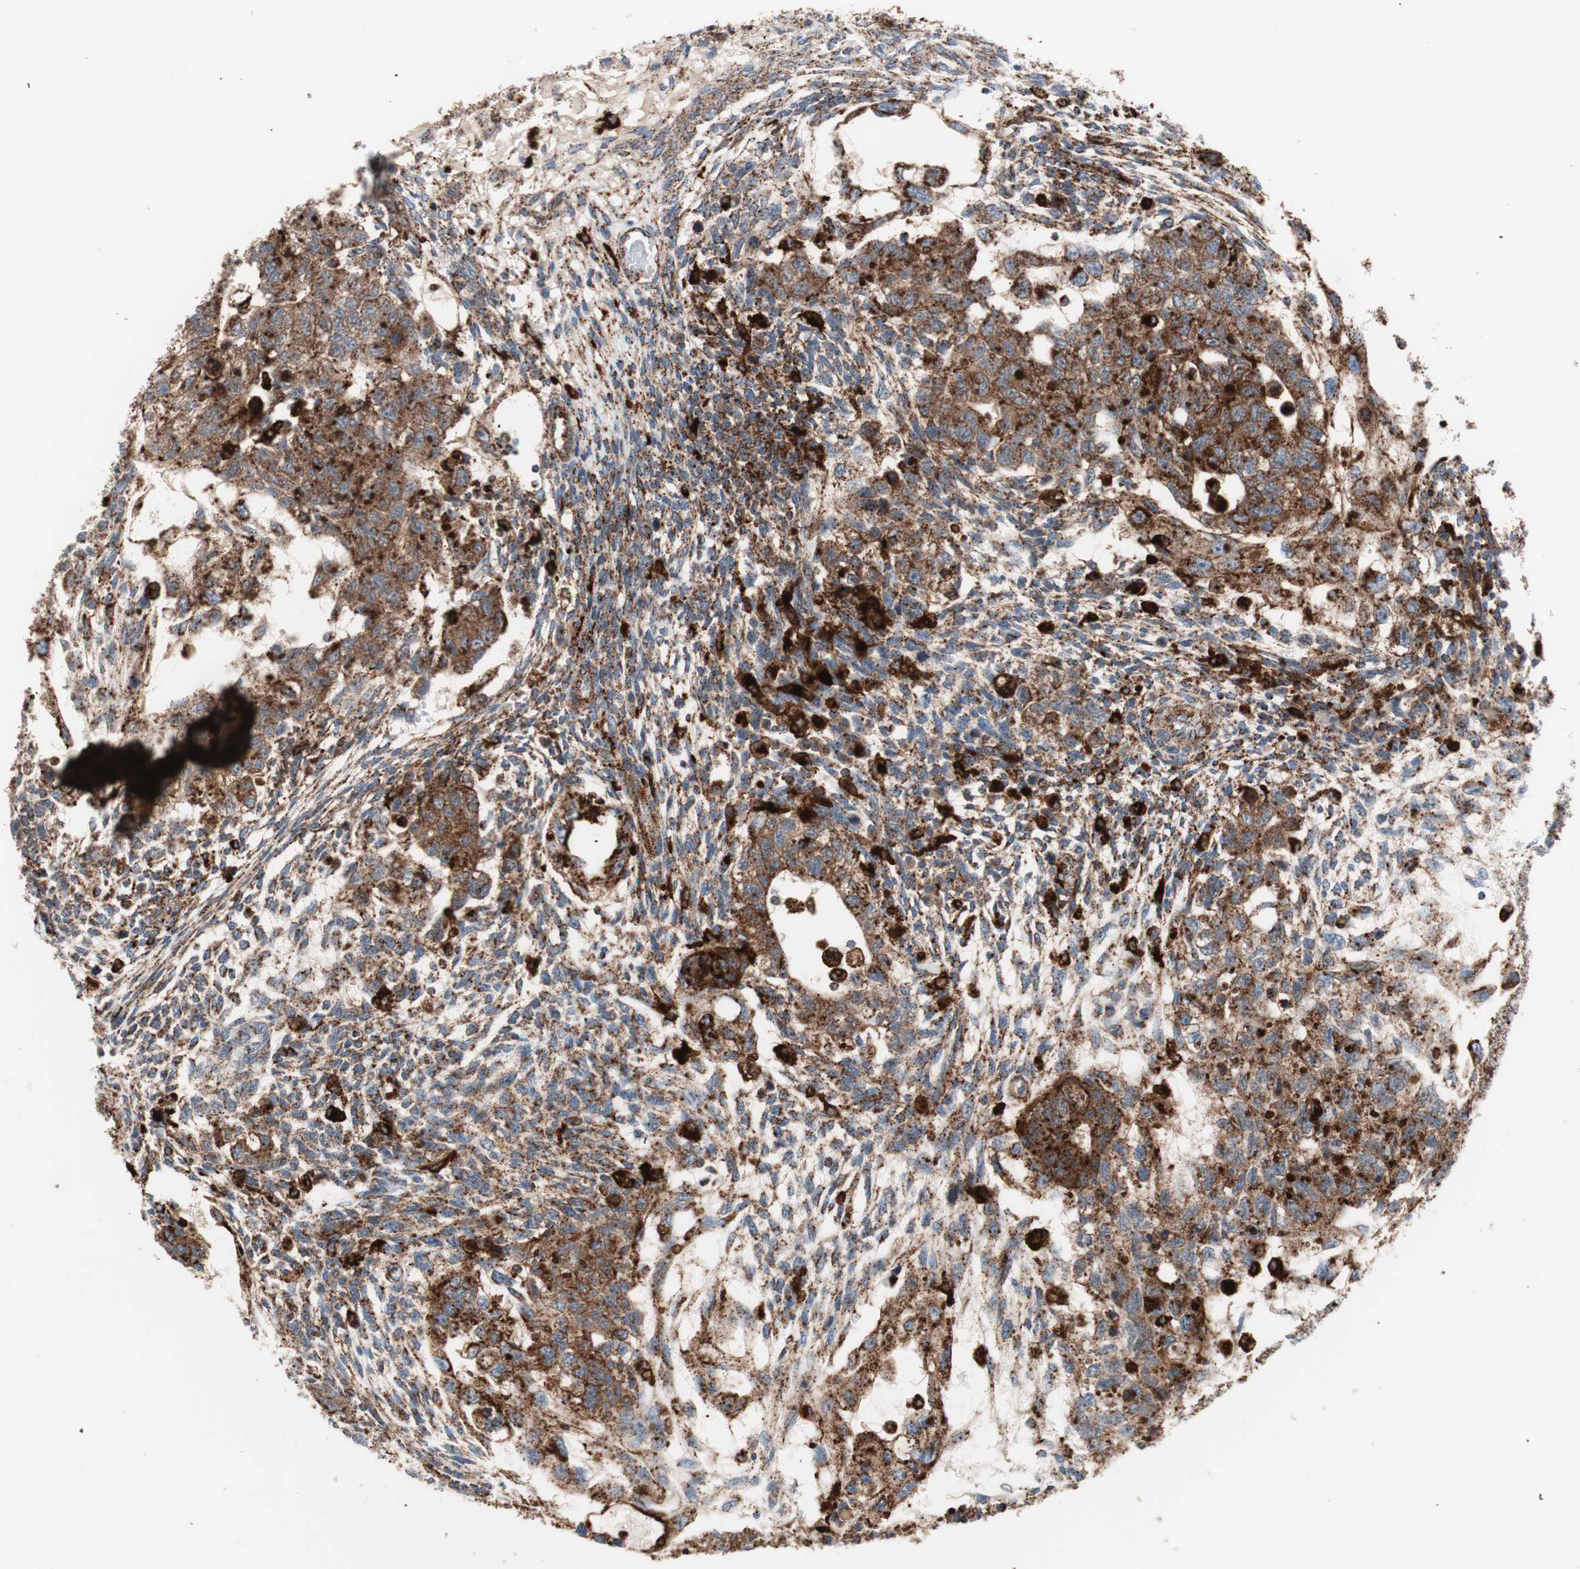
{"staining": {"intensity": "strong", "quantity": ">75%", "location": "cytoplasmic/membranous"}, "tissue": "testis cancer", "cell_type": "Tumor cells", "image_type": "cancer", "snomed": [{"axis": "morphology", "description": "Normal tissue, NOS"}, {"axis": "morphology", "description": "Carcinoma, Embryonal, NOS"}, {"axis": "topography", "description": "Testis"}], "caption": "Immunohistochemistry photomicrograph of neoplastic tissue: human testis embryonal carcinoma stained using immunohistochemistry (IHC) demonstrates high levels of strong protein expression localized specifically in the cytoplasmic/membranous of tumor cells, appearing as a cytoplasmic/membranous brown color.", "gene": "LAMP1", "patient": {"sex": "male", "age": 36}}